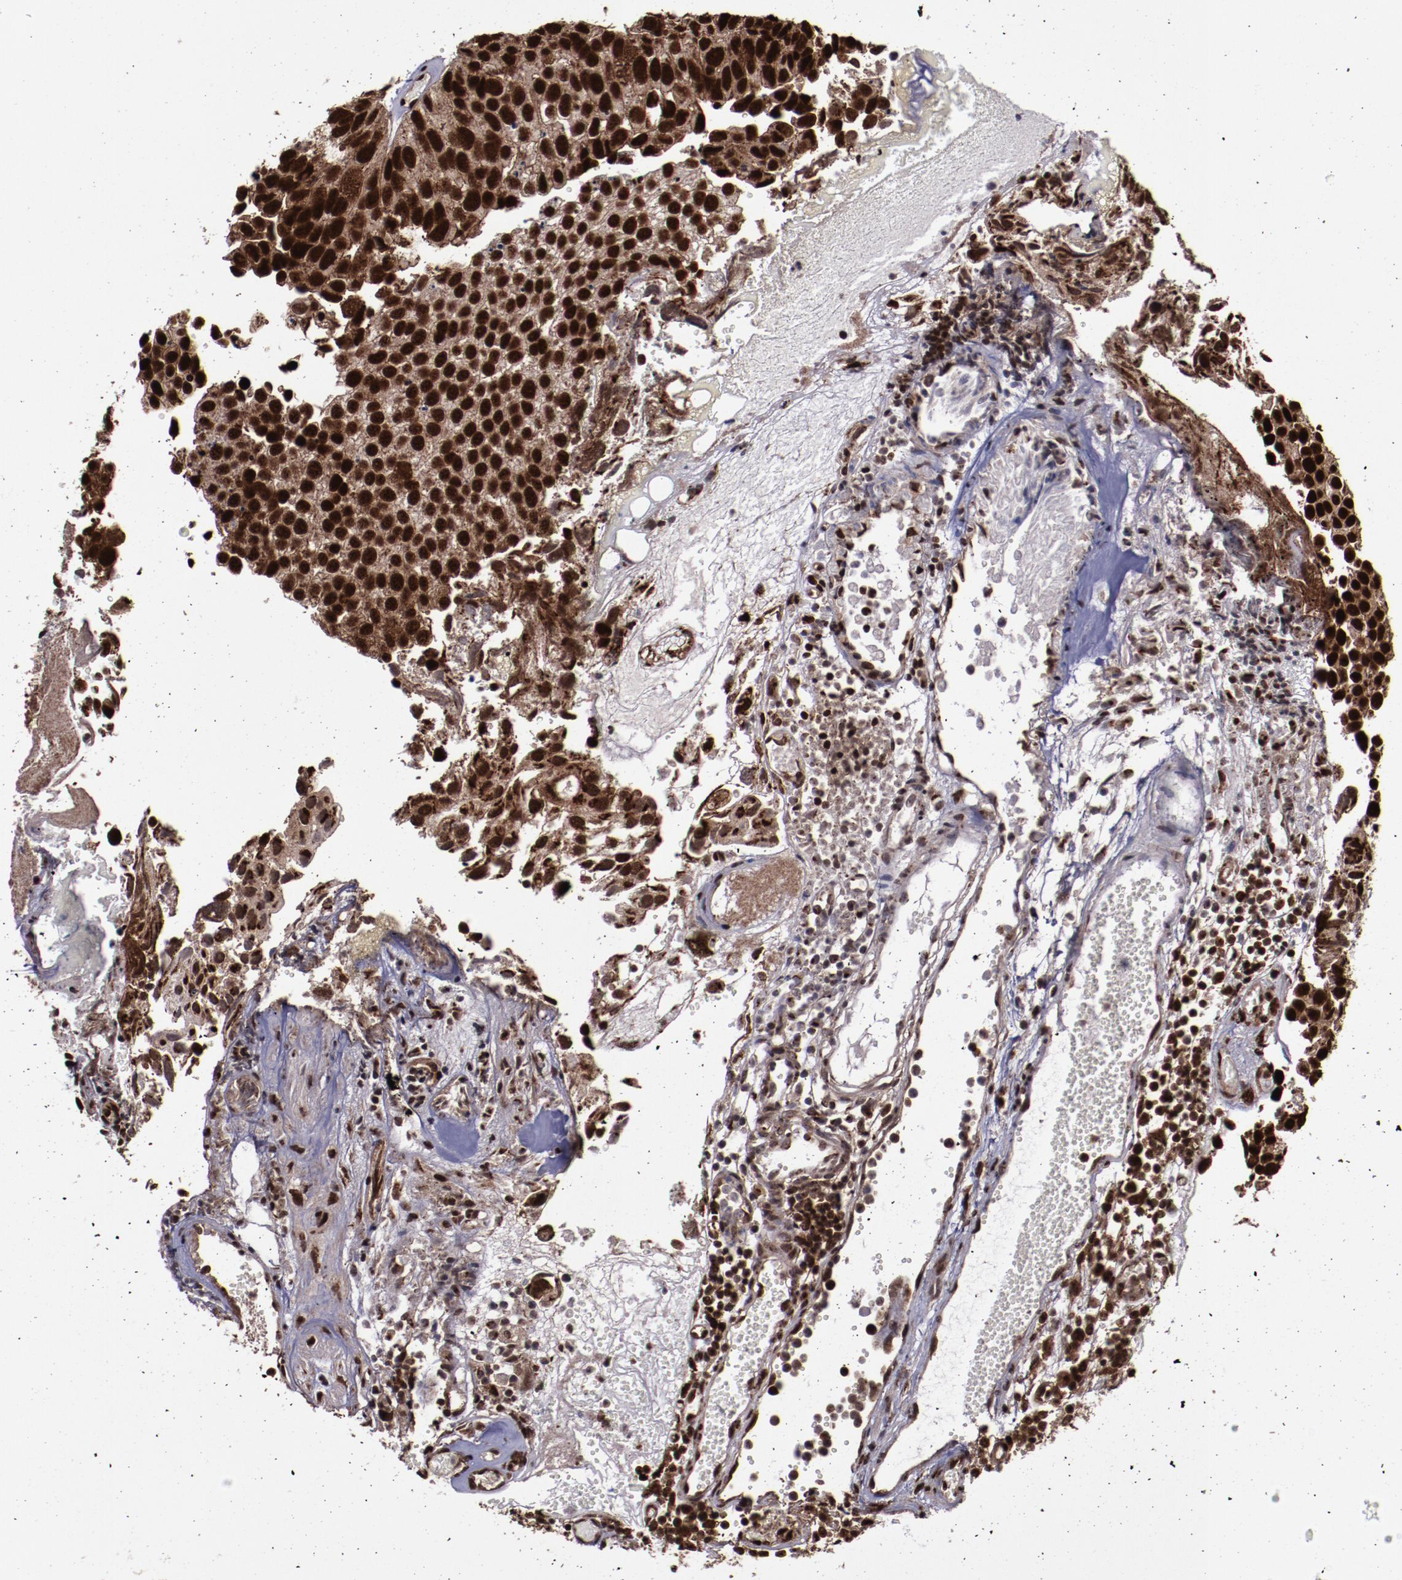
{"staining": {"intensity": "strong", "quantity": ">75%", "location": "cytoplasmic/membranous,nuclear"}, "tissue": "urothelial cancer", "cell_type": "Tumor cells", "image_type": "cancer", "snomed": [{"axis": "morphology", "description": "Urothelial carcinoma, High grade"}, {"axis": "topography", "description": "Urinary bladder"}], "caption": "The histopathology image shows immunohistochemical staining of urothelial carcinoma (high-grade). There is strong cytoplasmic/membranous and nuclear expression is seen in about >75% of tumor cells.", "gene": "SNW1", "patient": {"sex": "male", "age": 72}}